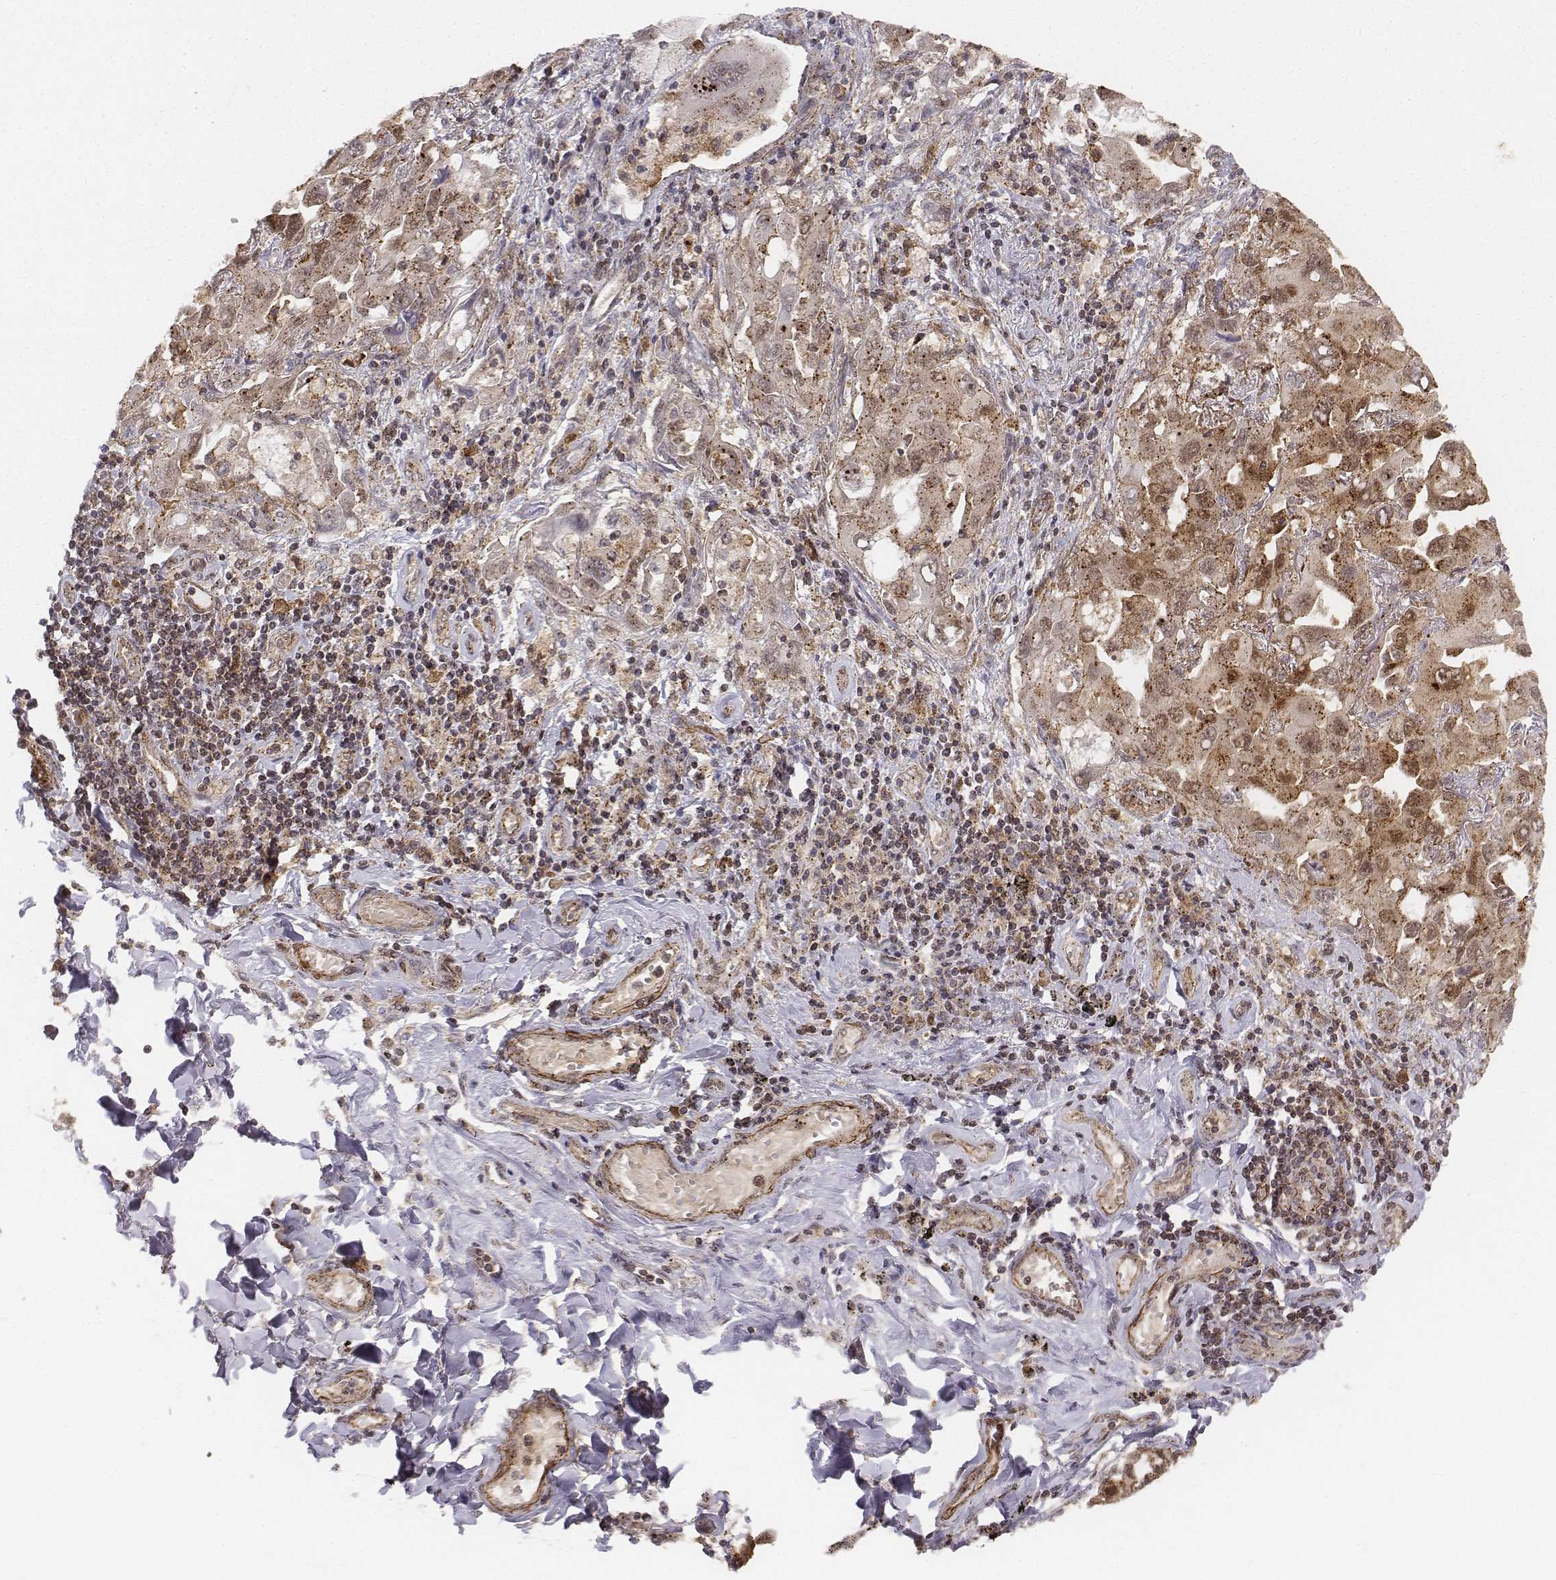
{"staining": {"intensity": "moderate", "quantity": ">75%", "location": "cytoplasmic/membranous,nuclear"}, "tissue": "lung cancer", "cell_type": "Tumor cells", "image_type": "cancer", "snomed": [{"axis": "morphology", "description": "Adenocarcinoma, NOS"}, {"axis": "topography", "description": "Lung"}], "caption": "Lung cancer (adenocarcinoma) was stained to show a protein in brown. There is medium levels of moderate cytoplasmic/membranous and nuclear staining in approximately >75% of tumor cells. The staining was performed using DAB (3,3'-diaminobenzidine), with brown indicating positive protein expression. Nuclei are stained blue with hematoxylin.", "gene": "ZFYVE19", "patient": {"sex": "male", "age": 64}}